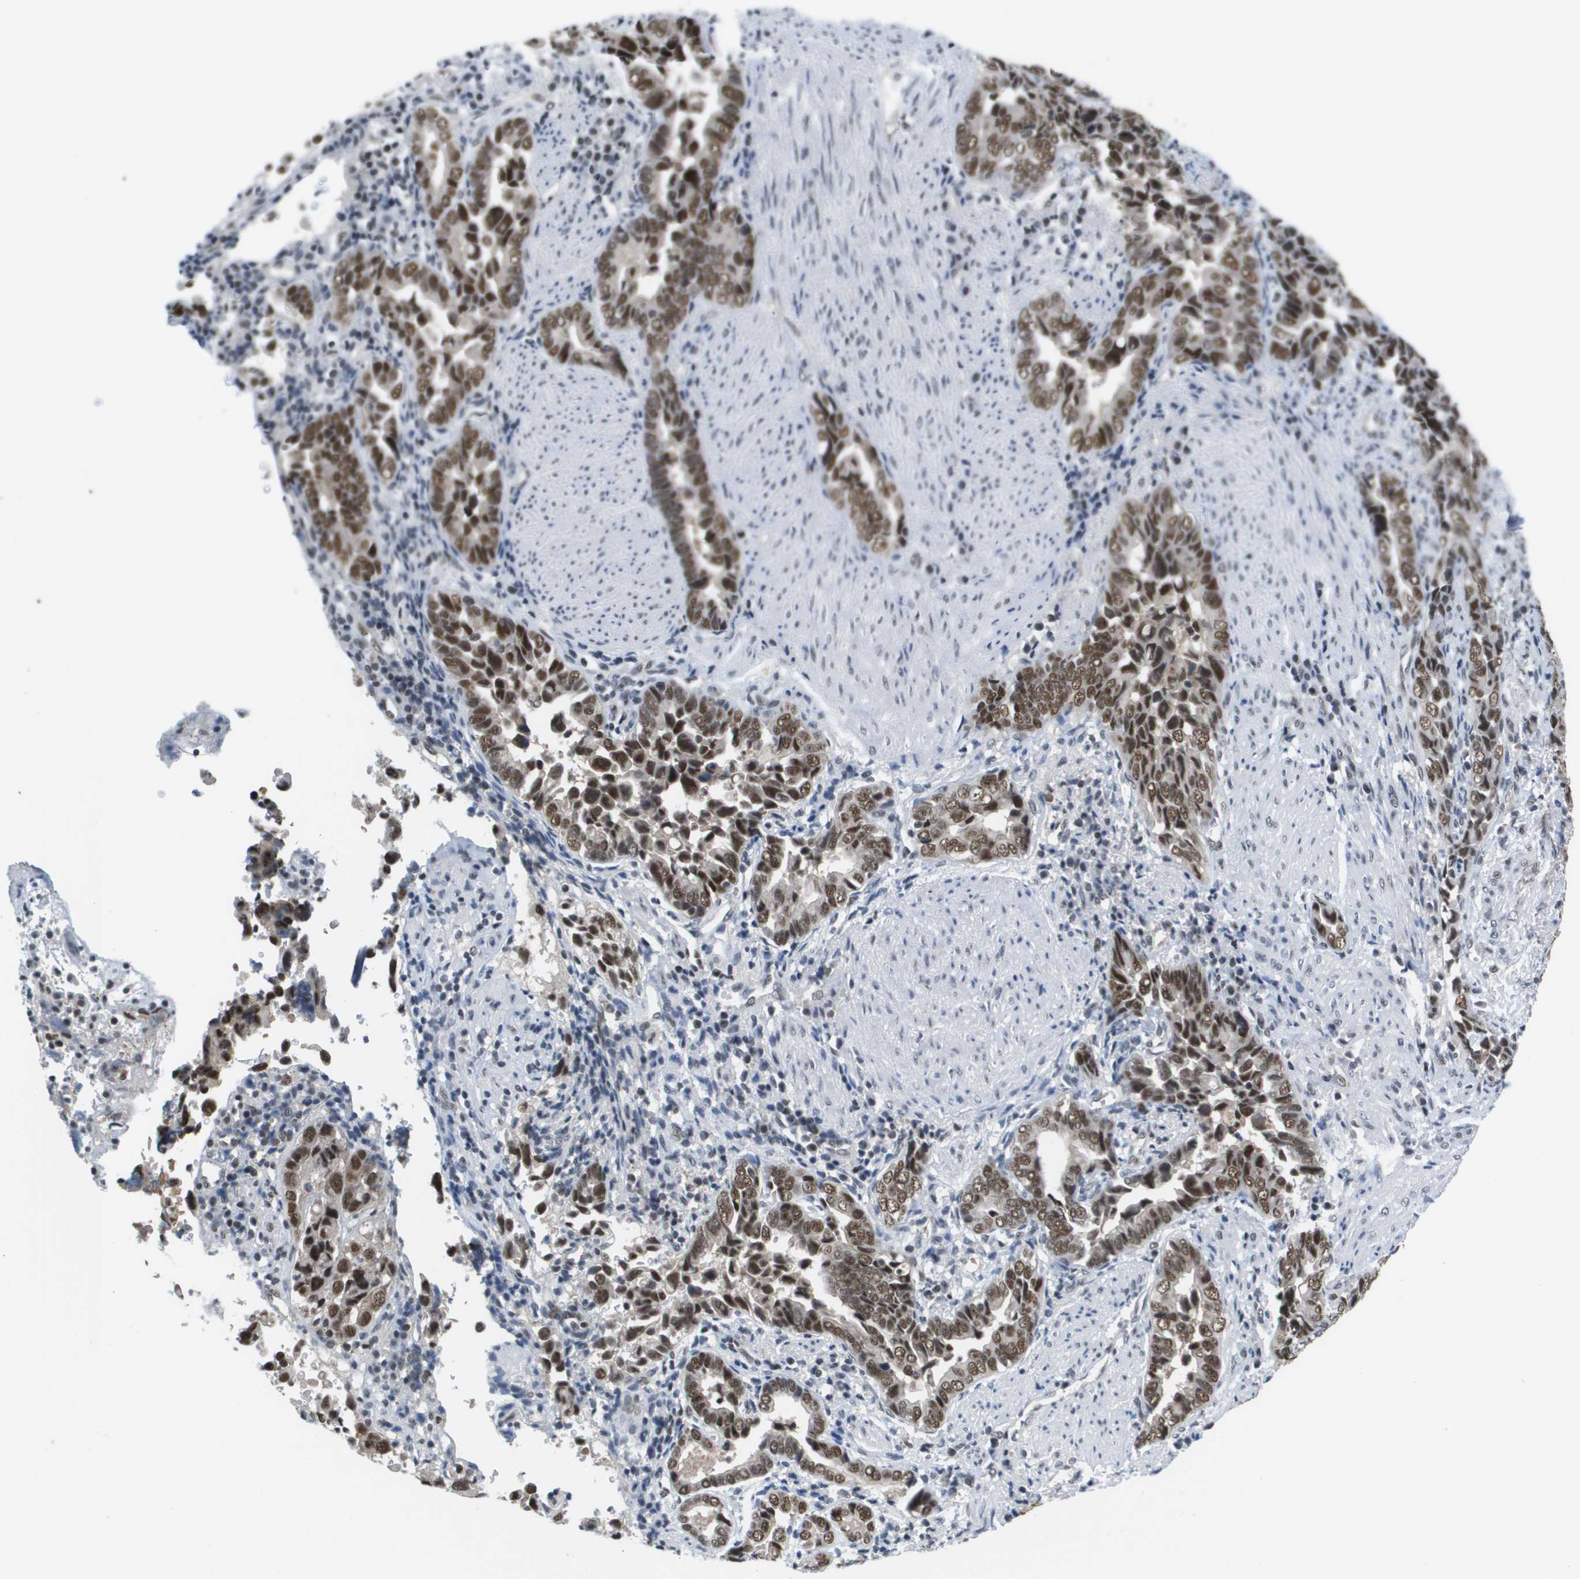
{"staining": {"intensity": "strong", "quantity": ">75%", "location": "nuclear"}, "tissue": "liver cancer", "cell_type": "Tumor cells", "image_type": "cancer", "snomed": [{"axis": "morphology", "description": "Cholangiocarcinoma"}, {"axis": "topography", "description": "Liver"}], "caption": "Immunohistochemical staining of human liver cancer (cholangiocarcinoma) shows high levels of strong nuclear protein positivity in about >75% of tumor cells. Using DAB (brown) and hematoxylin (blue) stains, captured at high magnification using brightfield microscopy.", "gene": "ISY1", "patient": {"sex": "female", "age": 79}}